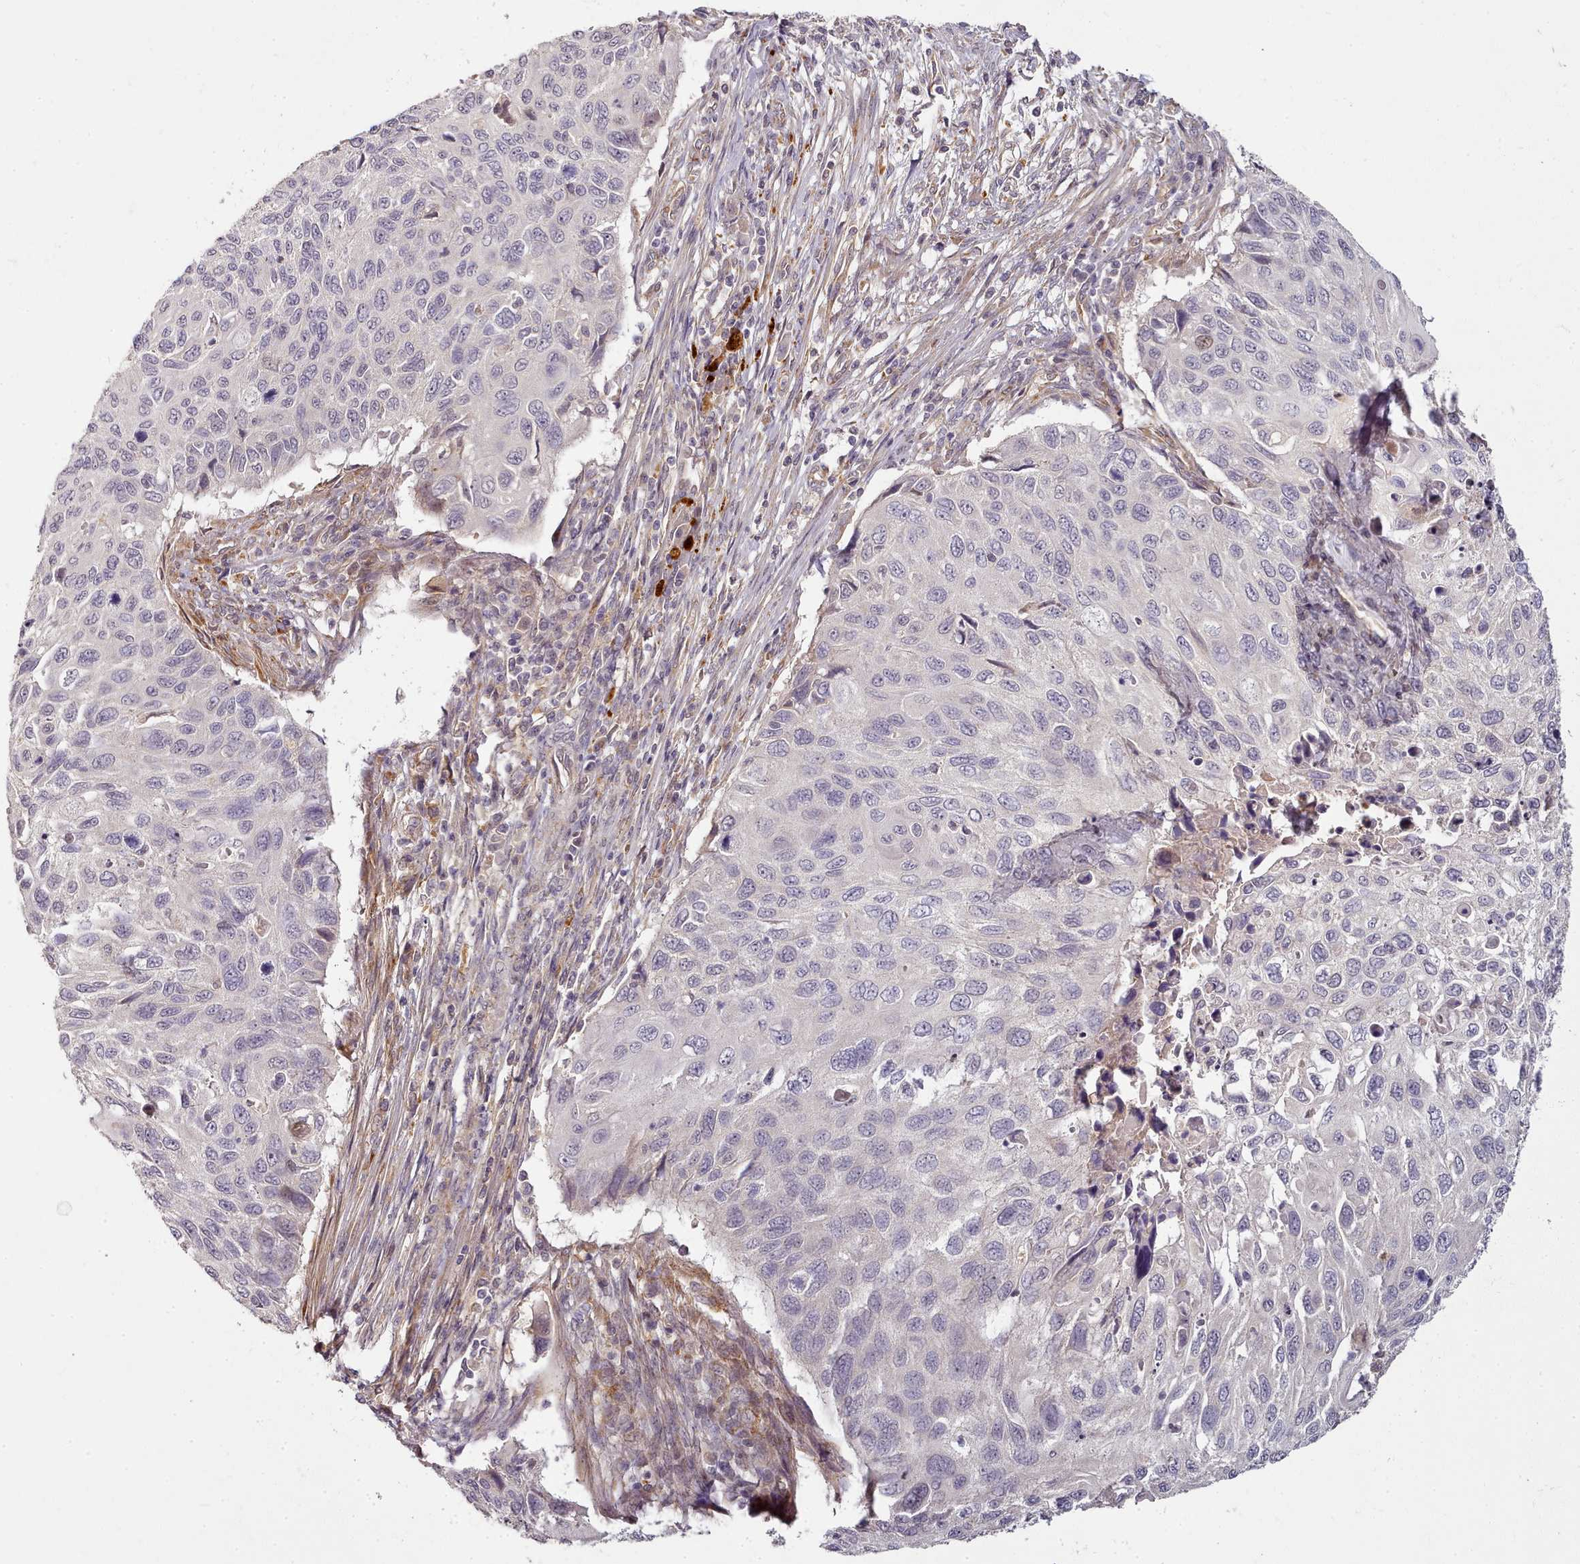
{"staining": {"intensity": "negative", "quantity": "none", "location": "none"}, "tissue": "cervical cancer", "cell_type": "Tumor cells", "image_type": "cancer", "snomed": [{"axis": "morphology", "description": "Squamous cell carcinoma, NOS"}, {"axis": "topography", "description": "Cervix"}], "caption": "Histopathology image shows no protein staining in tumor cells of cervical cancer tissue.", "gene": "C1QTNF5", "patient": {"sex": "female", "age": 70}}